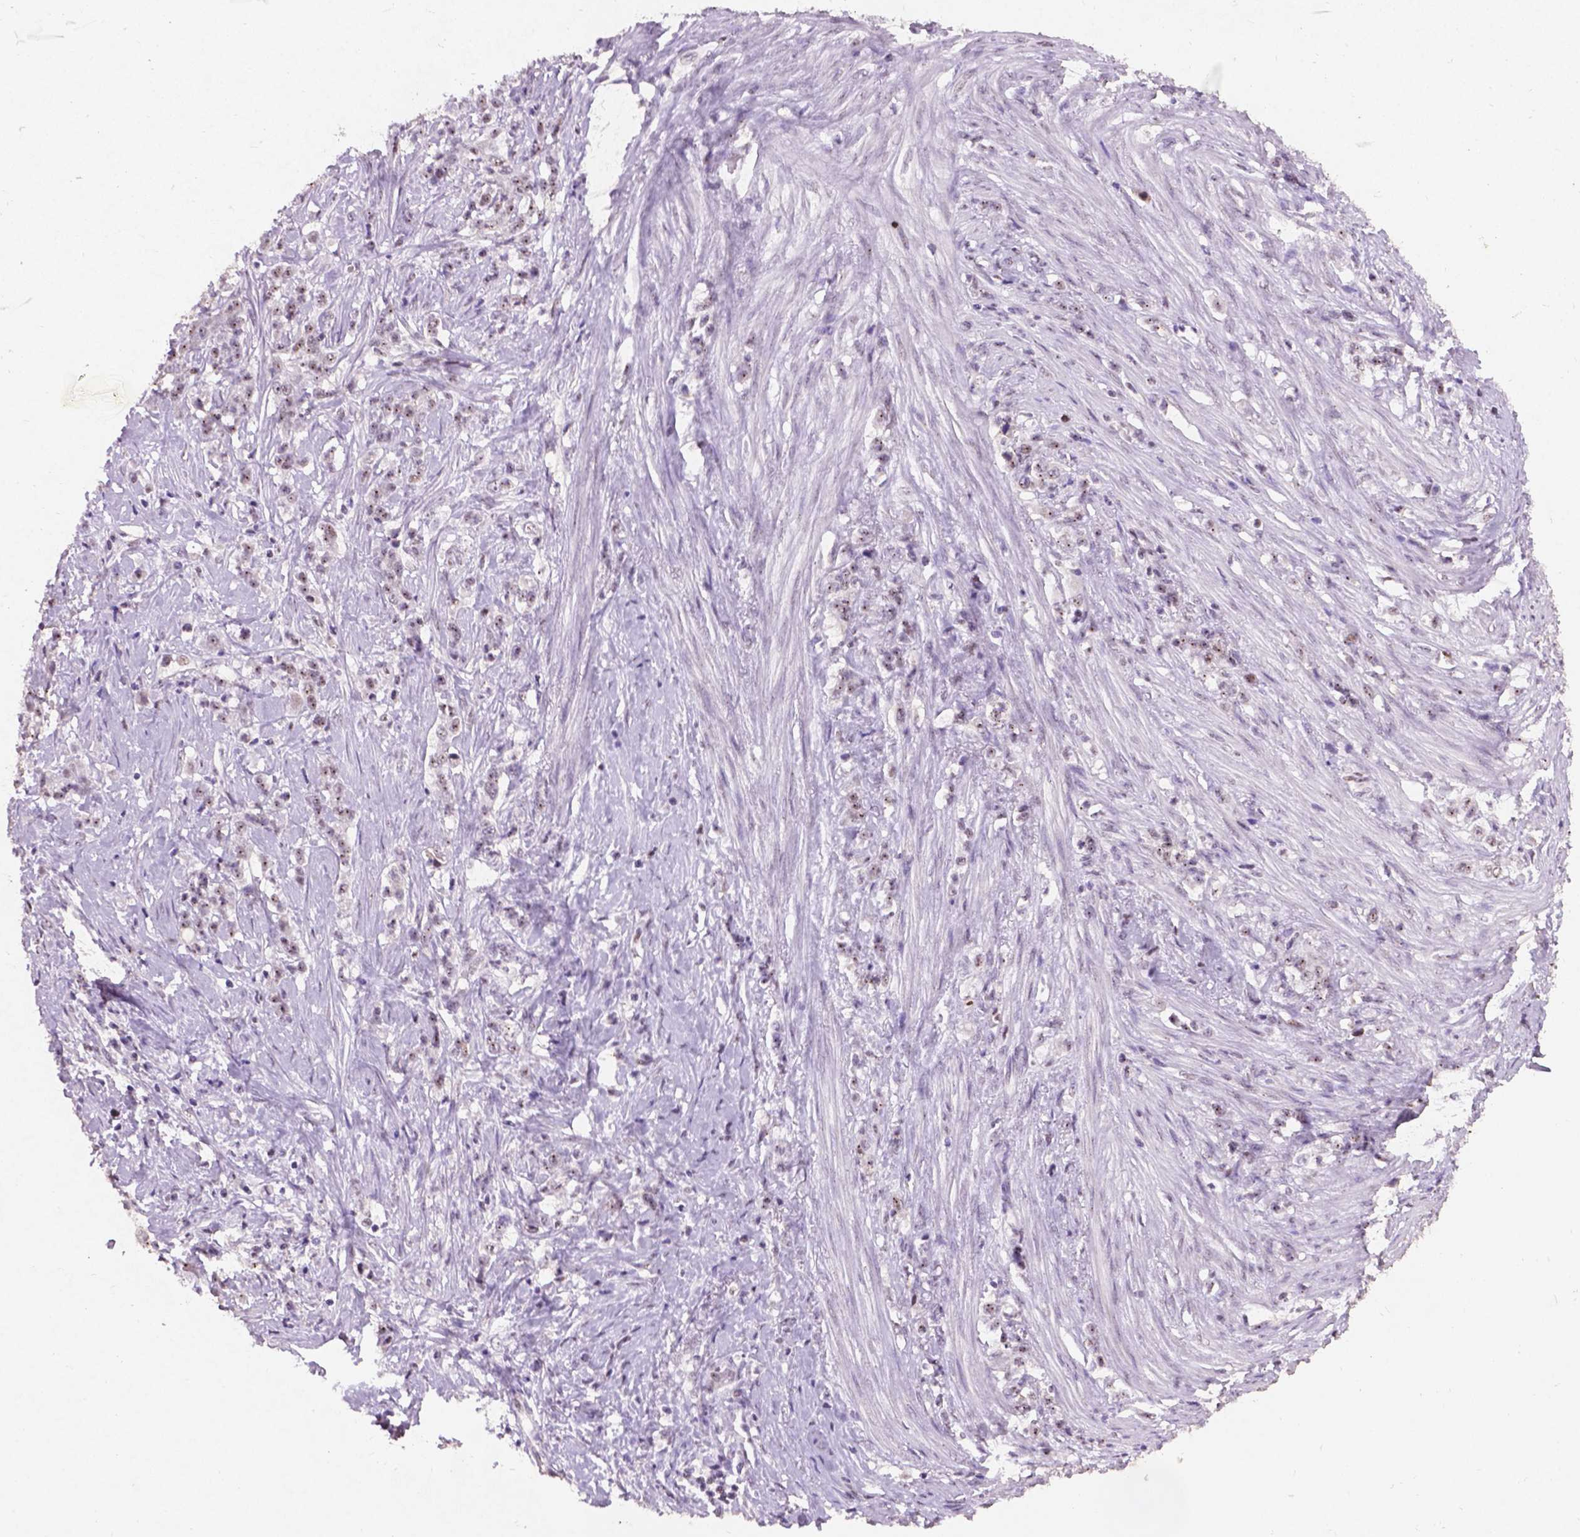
{"staining": {"intensity": "weak", "quantity": "25%-75%", "location": "nuclear"}, "tissue": "stomach cancer", "cell_type": "Tumor cells", "image_type": "cancer", "snomed": [{"axis": "morphology", "description": "Adenocarcinoma, NOS"}, {"axis": "topography", "description": "Stomach, lower"}], "caption": "Immunohistochemistry staining of stomach adenocarcinoma, which reveals low levels of weak nuclear positivity in about 25%-75% of tumor cells indicating weak nuclear protein staining. The staining was performed using DAB (3,3'-diaminobenzidine) (brown) for protein detection and nuclei were counterstained in hematoxylin (blue).", "gene": "COIL", "patient": {"sex": "male", "age": 88}}